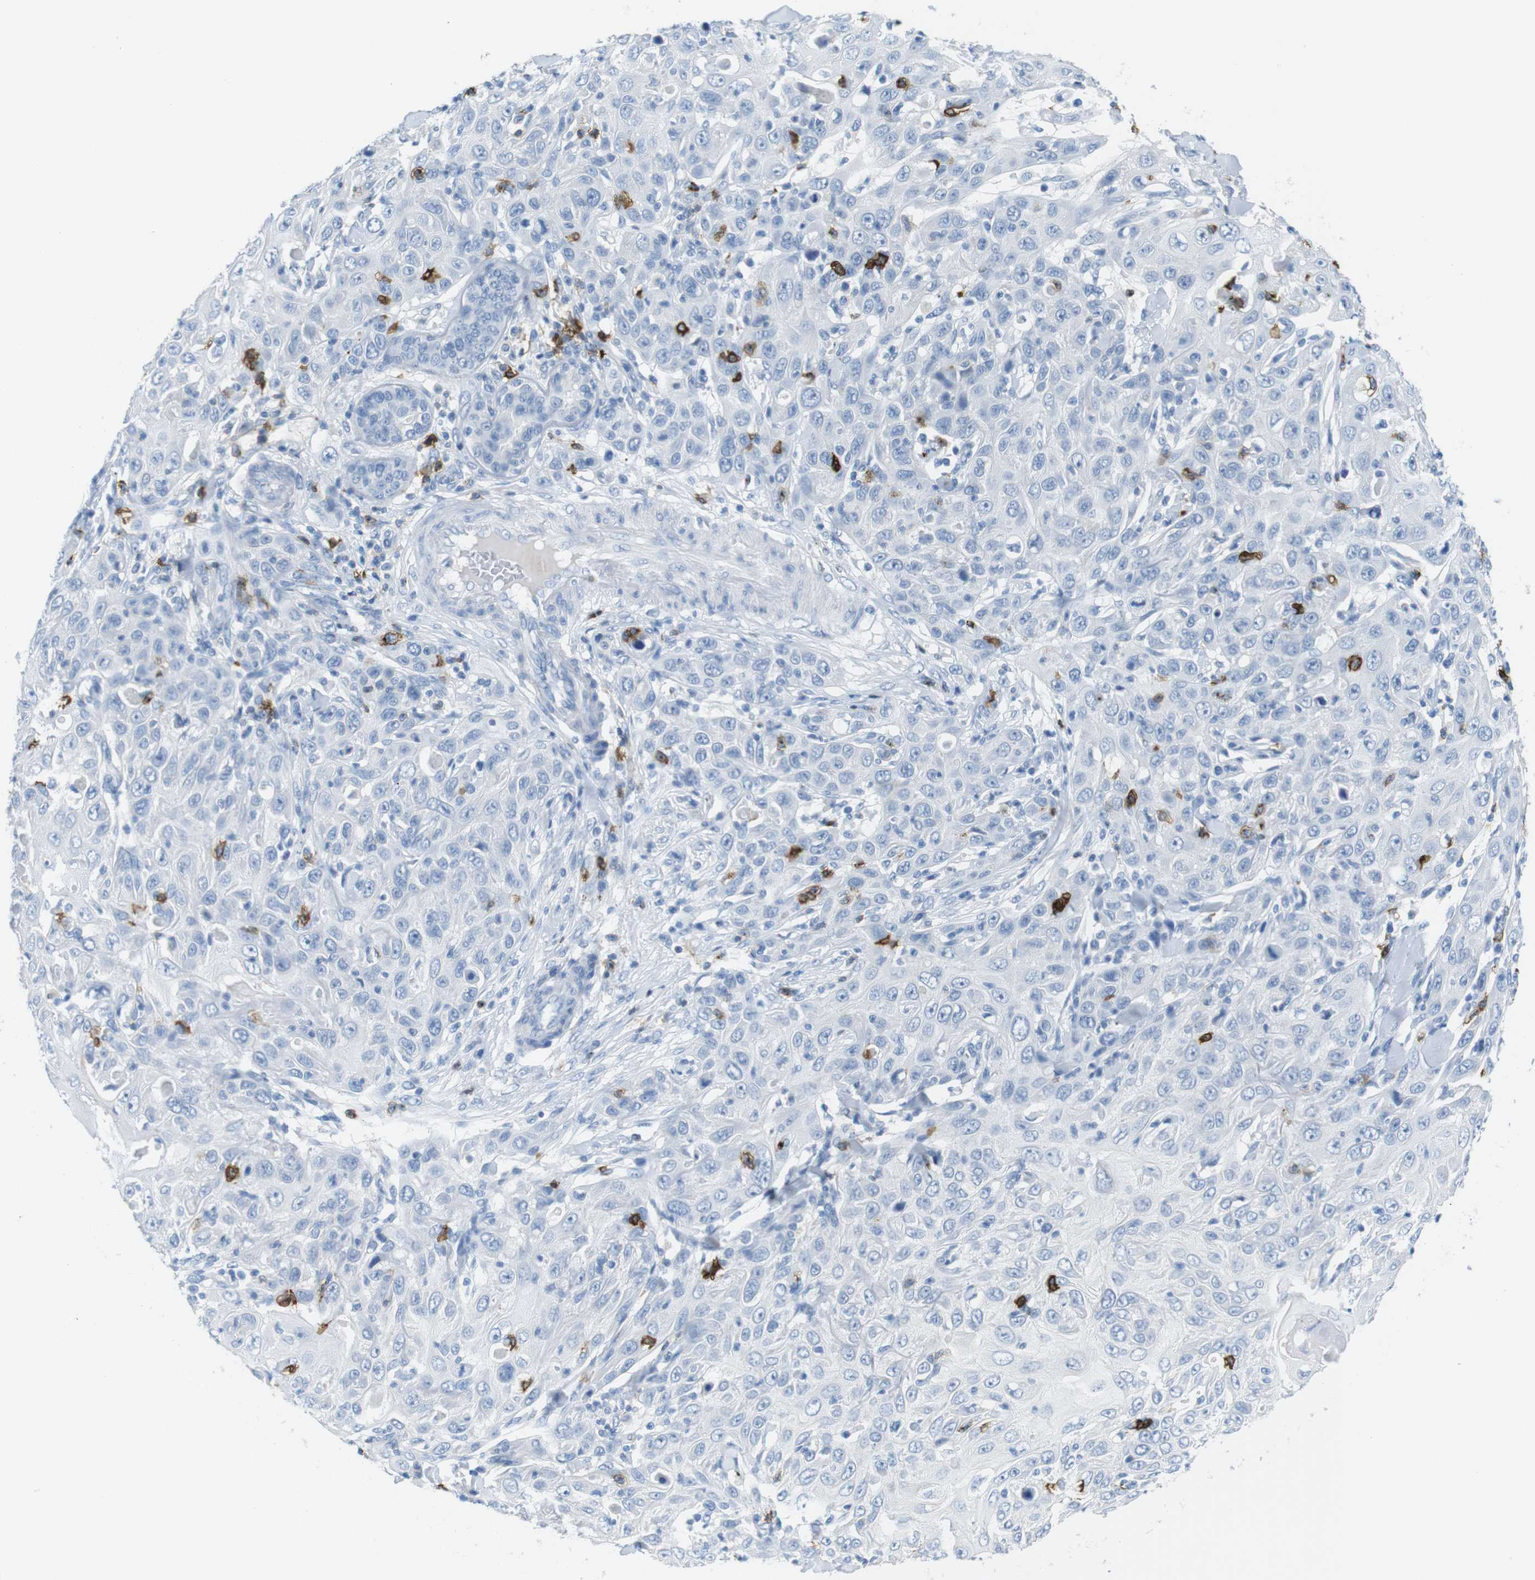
{"staining": {"intensity": "negative", "quantity": "none", "location": "none"}, "tissue": "skin cancer", "cell_type": "Tumor cells", "image_type": "cancer", "snomed": [{"axis": "morphology", "description": "Squamous cell carcinoma, NOS"}, {"axis": "topography", "description": "Skin"}], "caption": "Tumor cells are negative for protein expression in human squamous cell carcinoma (skin).", "gene": "TNFRSF4", "patient": {"sex": "female", "age": 88}}